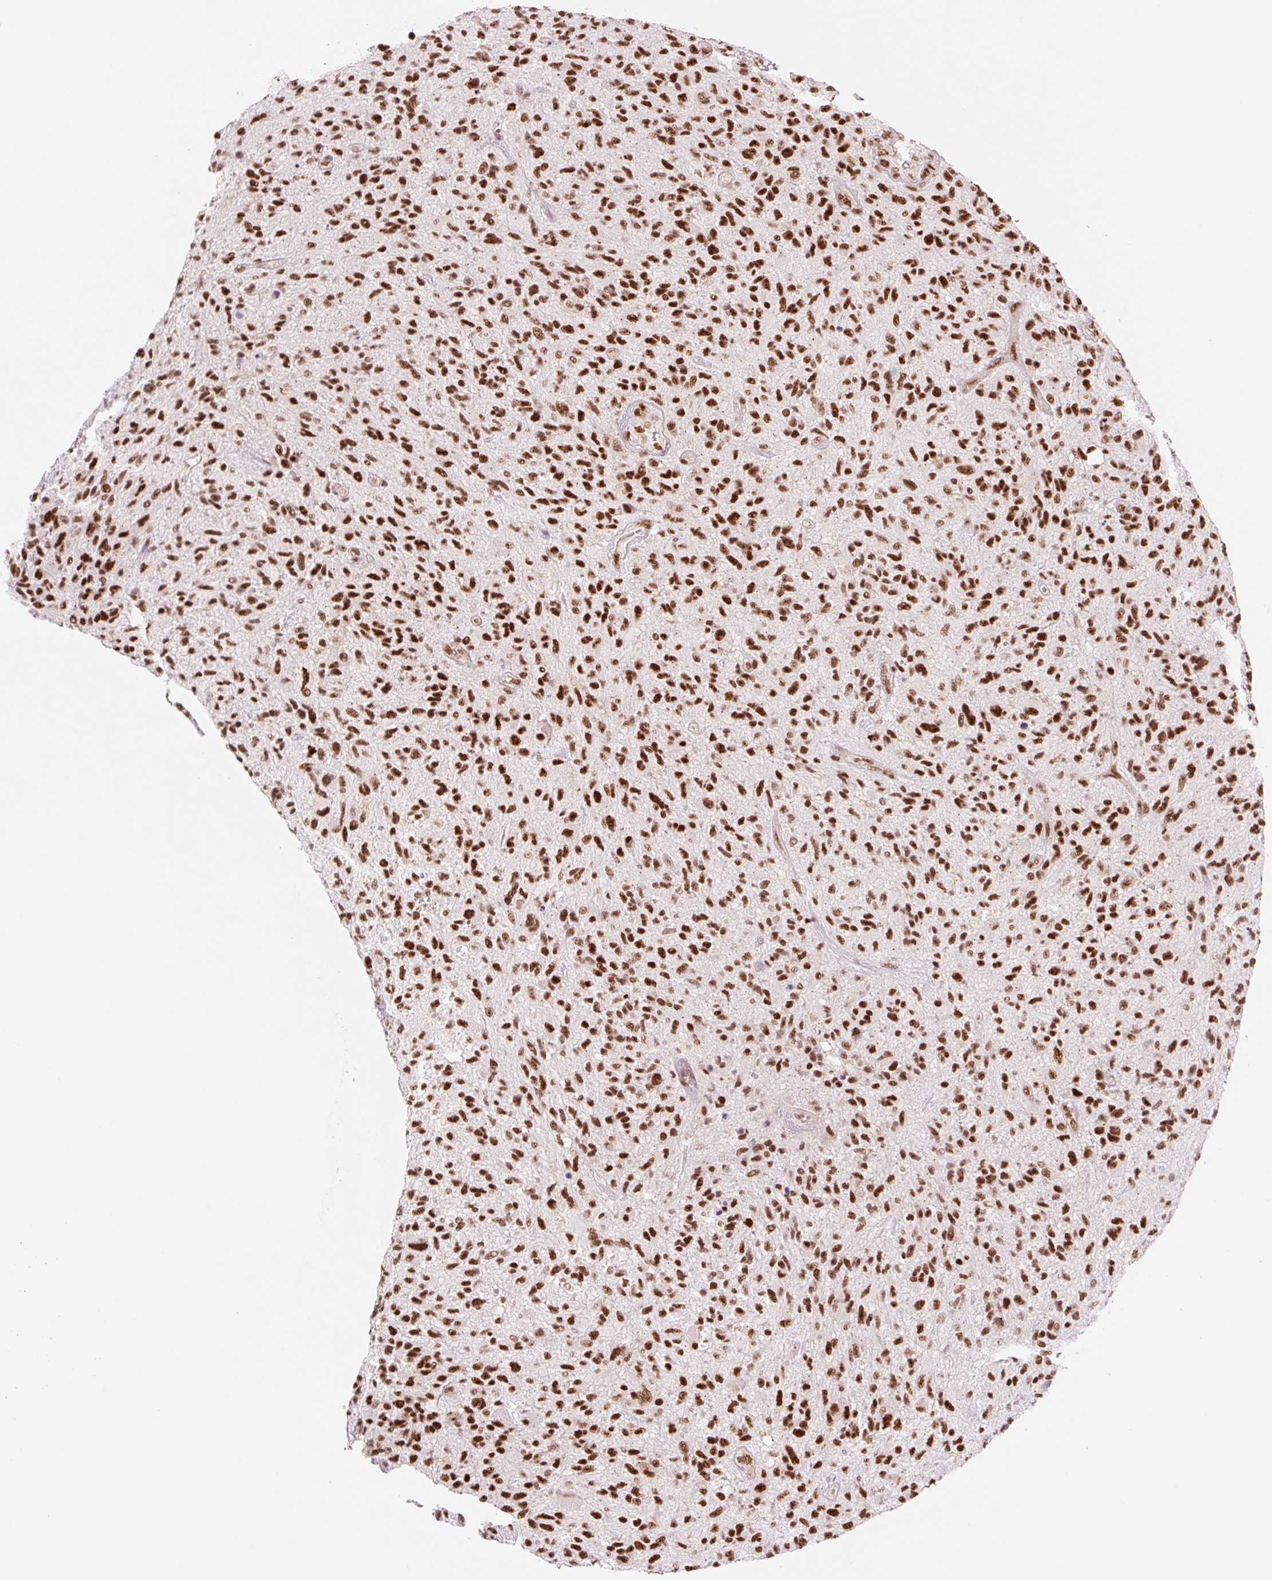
{"staining": {"intensity": "strong", "quantity": ">75%", "location": "nuclear"}, "tissue": "glioma", "cell_type": "Tumor cells", "image_type": "cancer", "snomed": [{"axis": "morphology", "description": "Glioma, malignant, High grade"}, {"axis": "topography", "description": "Brain"}], "caption": "A brown stain highlights strong nuclear expression of a protein in human glioma tumor cells. (DAB (3,3'-diaminobenzidine) IHC, brown staining for protein, blue staining for nuclei).", "gene": "PRDM11", "patient": {"sex": "male", "age": 47}}